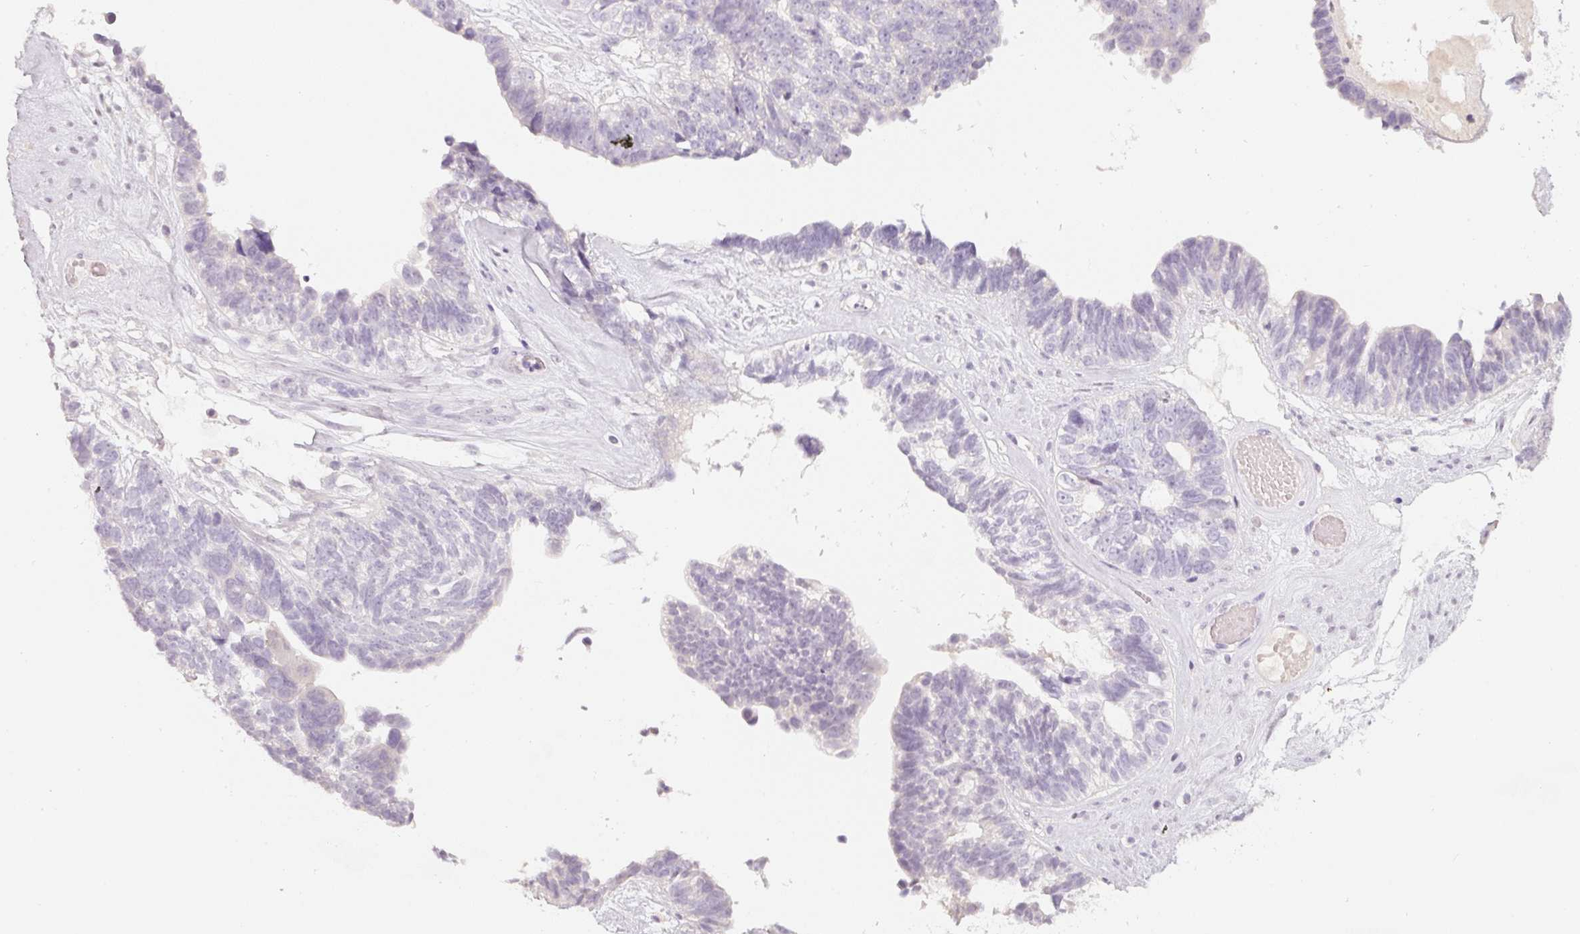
{"staining": {"intensity": "negative", "quantity": "none", "location": "none"}, "tissue": "ovarian cancer", "cell_type": "Tumor cells", "image_type": "cancer", "snomed": [{"axis": "morphology", "description": "Cystadenocarcinoma, serous, NOS"}, {"axis": "topography", "description": "Ovary"}], "caption": "Immunohistochemistry (IHC) micrograph of ovarian cancer (serous cystadenocarcinoma) stained for a protein (brown), which displays no staining in tumor cells.", "gene": "ENSG00000206549", "patient": {"sex": "female", "age": 79}}